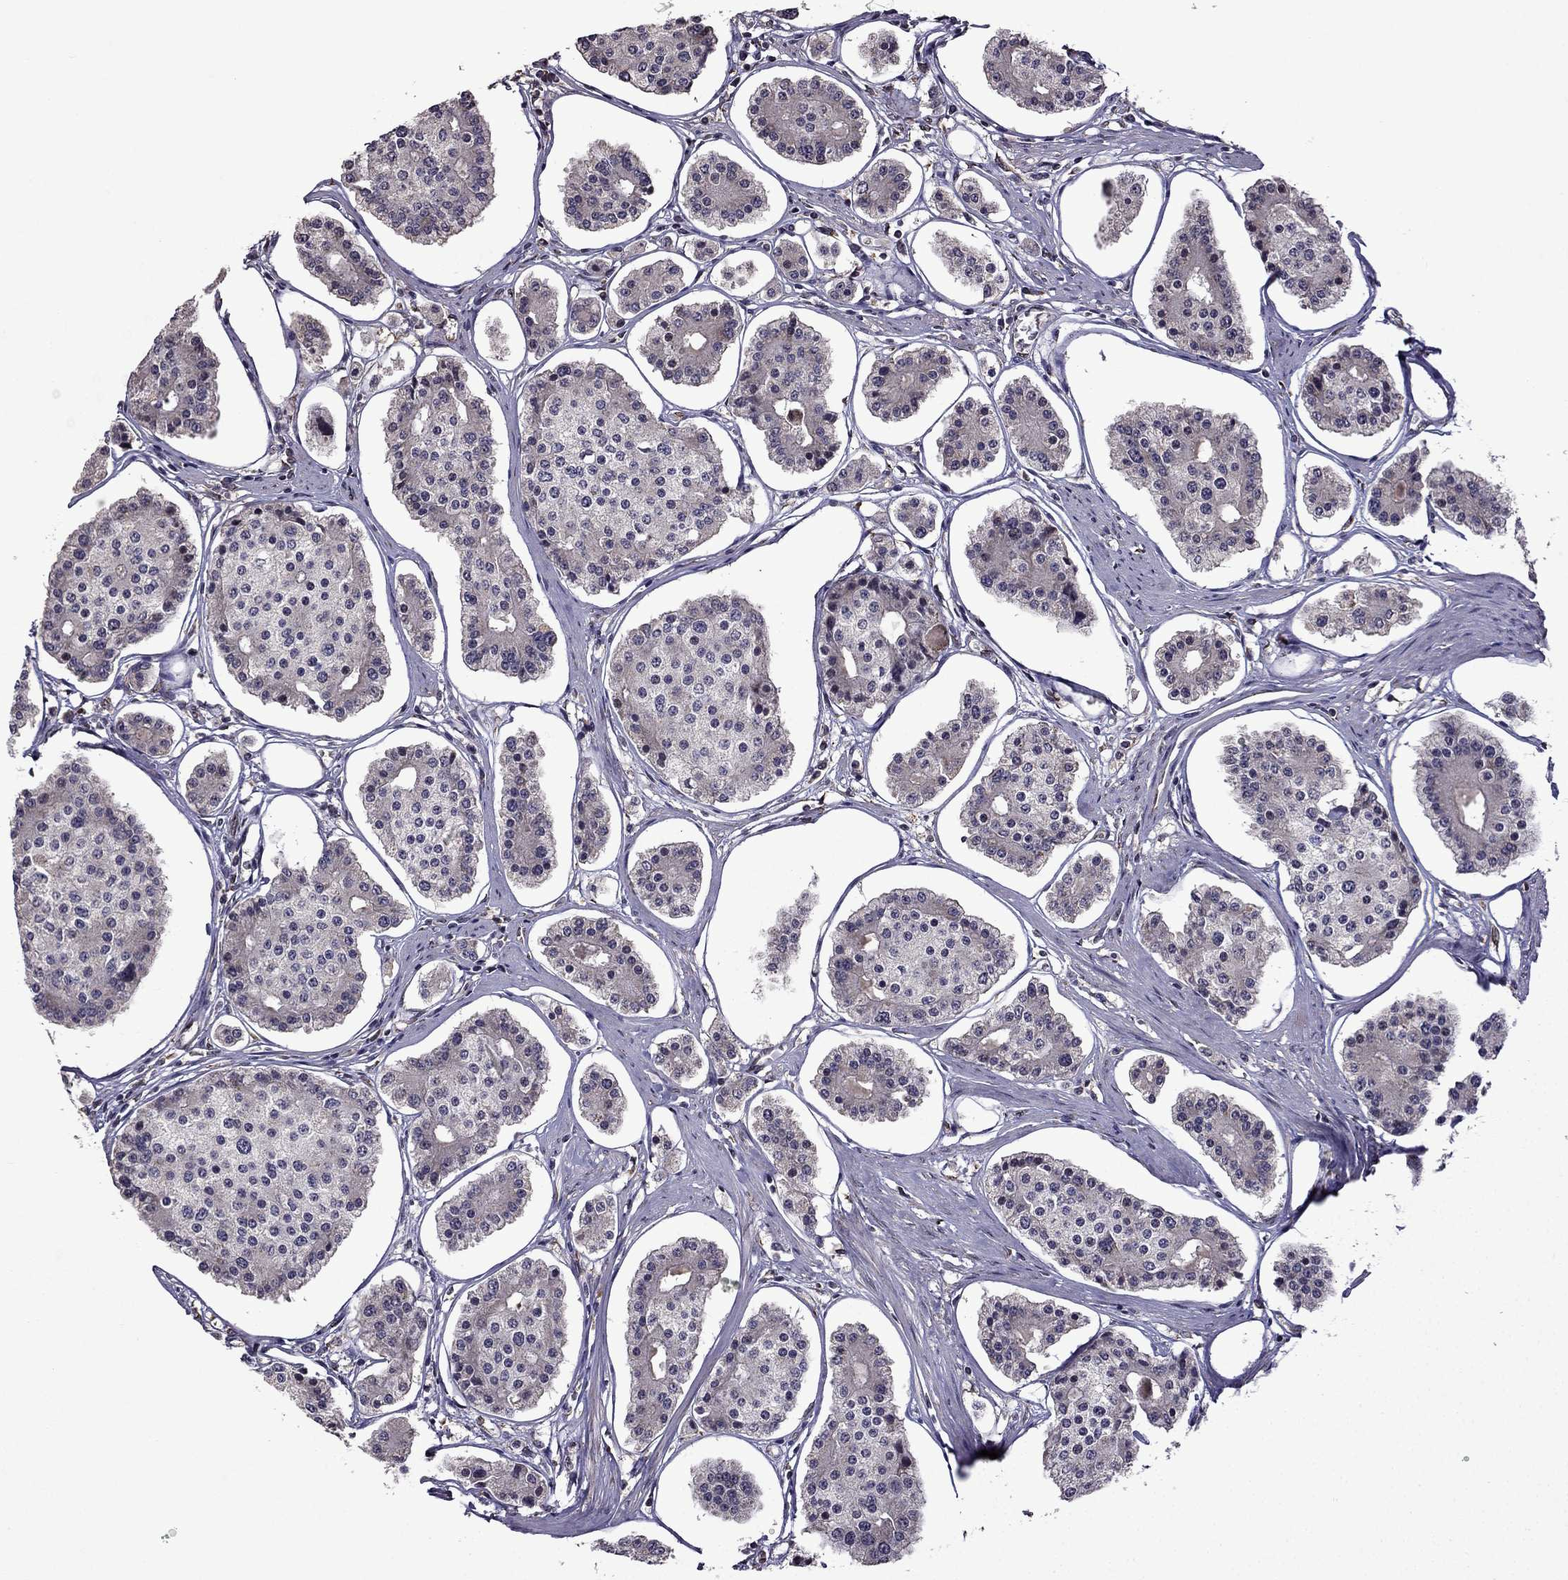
{"staining": {"intensity": "negative", "quantity": "none", "location": "none"}, "tissue": "carcinoid", "cell_type": "Tumor cells", "image_type": "cancer", "snomed": [{"axis": "morphology", "description": "Carcinoid, malignant, NOS"}, {"axis": "topography", "description": "Small intestine"}], "caption": "IHC of human carcinoid shows no staining in tumor cells.", "gene": "IKBIP", "patient": {"sex": "female", "age": 65}}